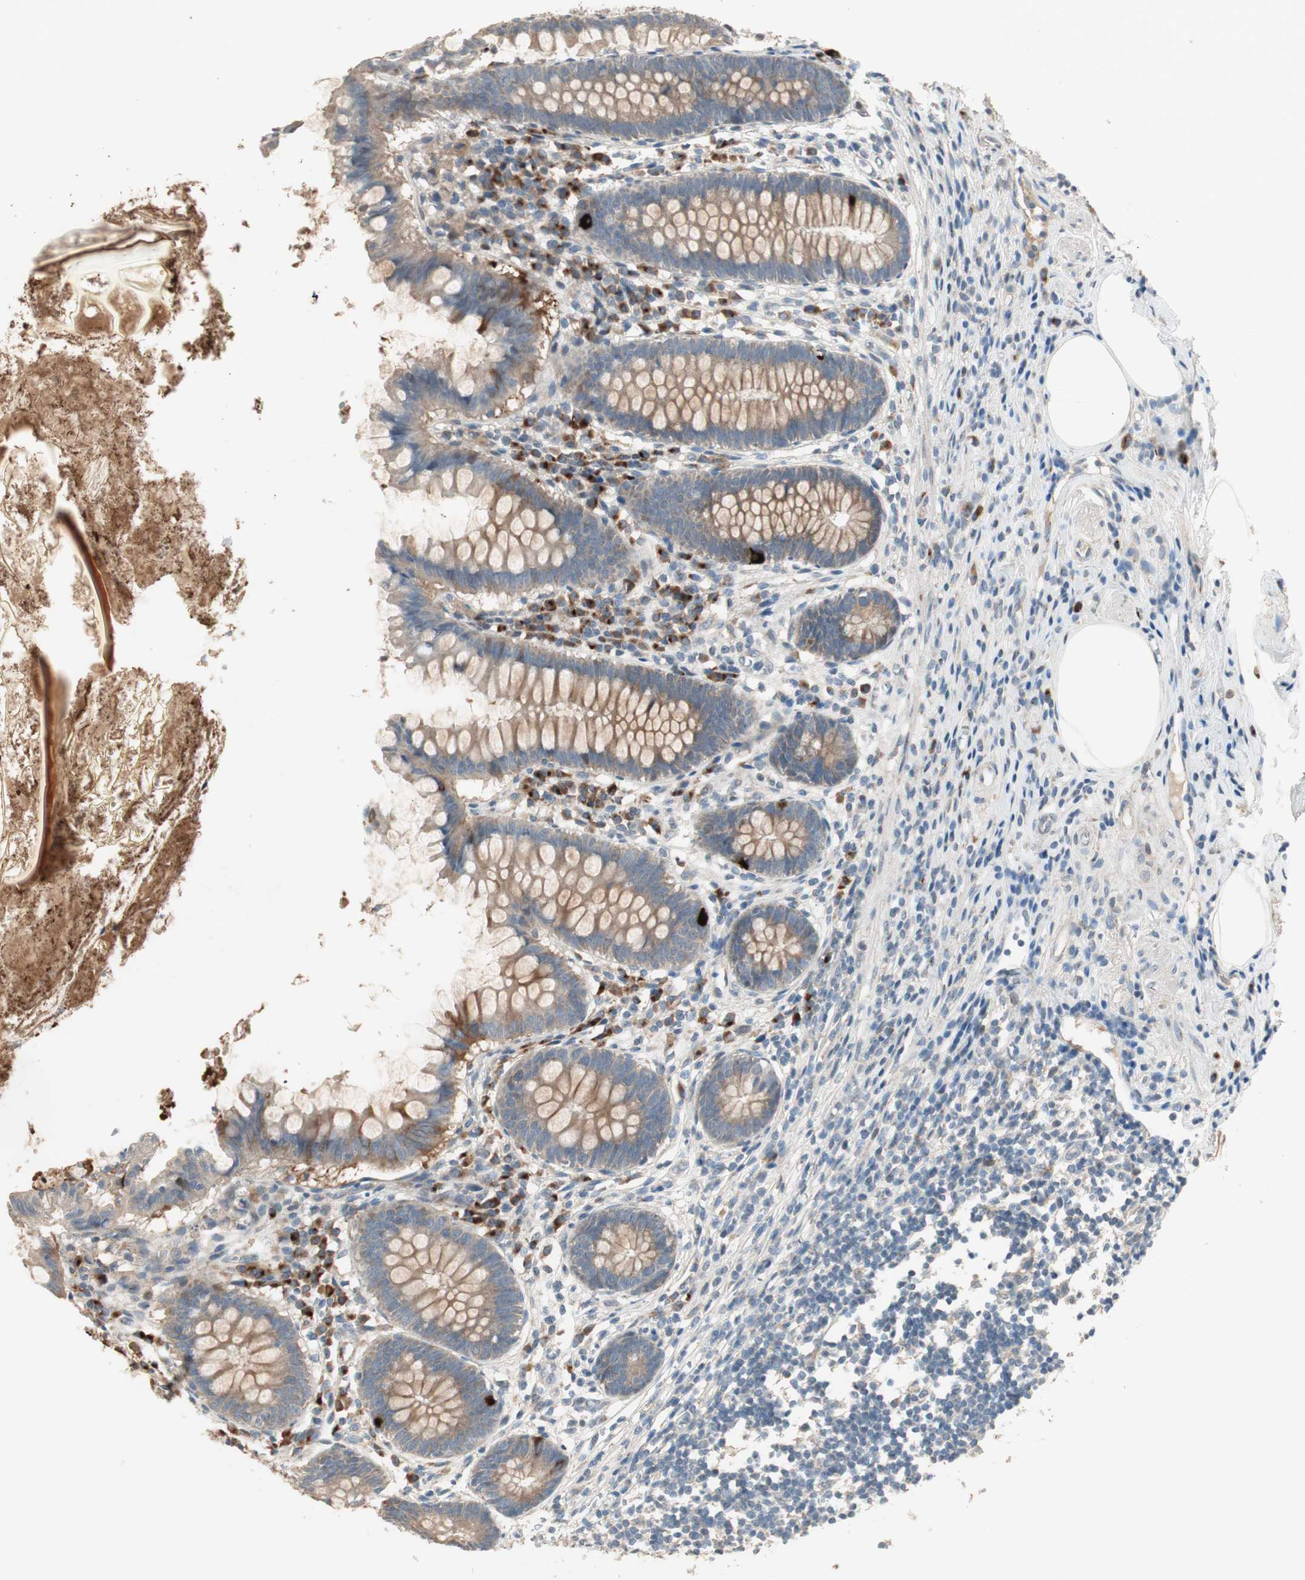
{"staining": {"intensity": "moderate", "quantity": ">75%", "location": "cytoplasmic/membranous"}, "tissue": "appendix", "cell_type": "Glandular cells", "image_type": "normal", "snomed": [{"axis": "morphology", "description": "Normal tissue, NOS"}, {"axis": "topography", "description": "Appendix"}], "caption": "Immunohistochemical staining of benign human appendix shows >75% levels of moderate cytoplasmic/membranous protein staining in about >75% of glandular cells.", "gene": "RARRES1", "patient": {"sex": "female", "age": 50}}